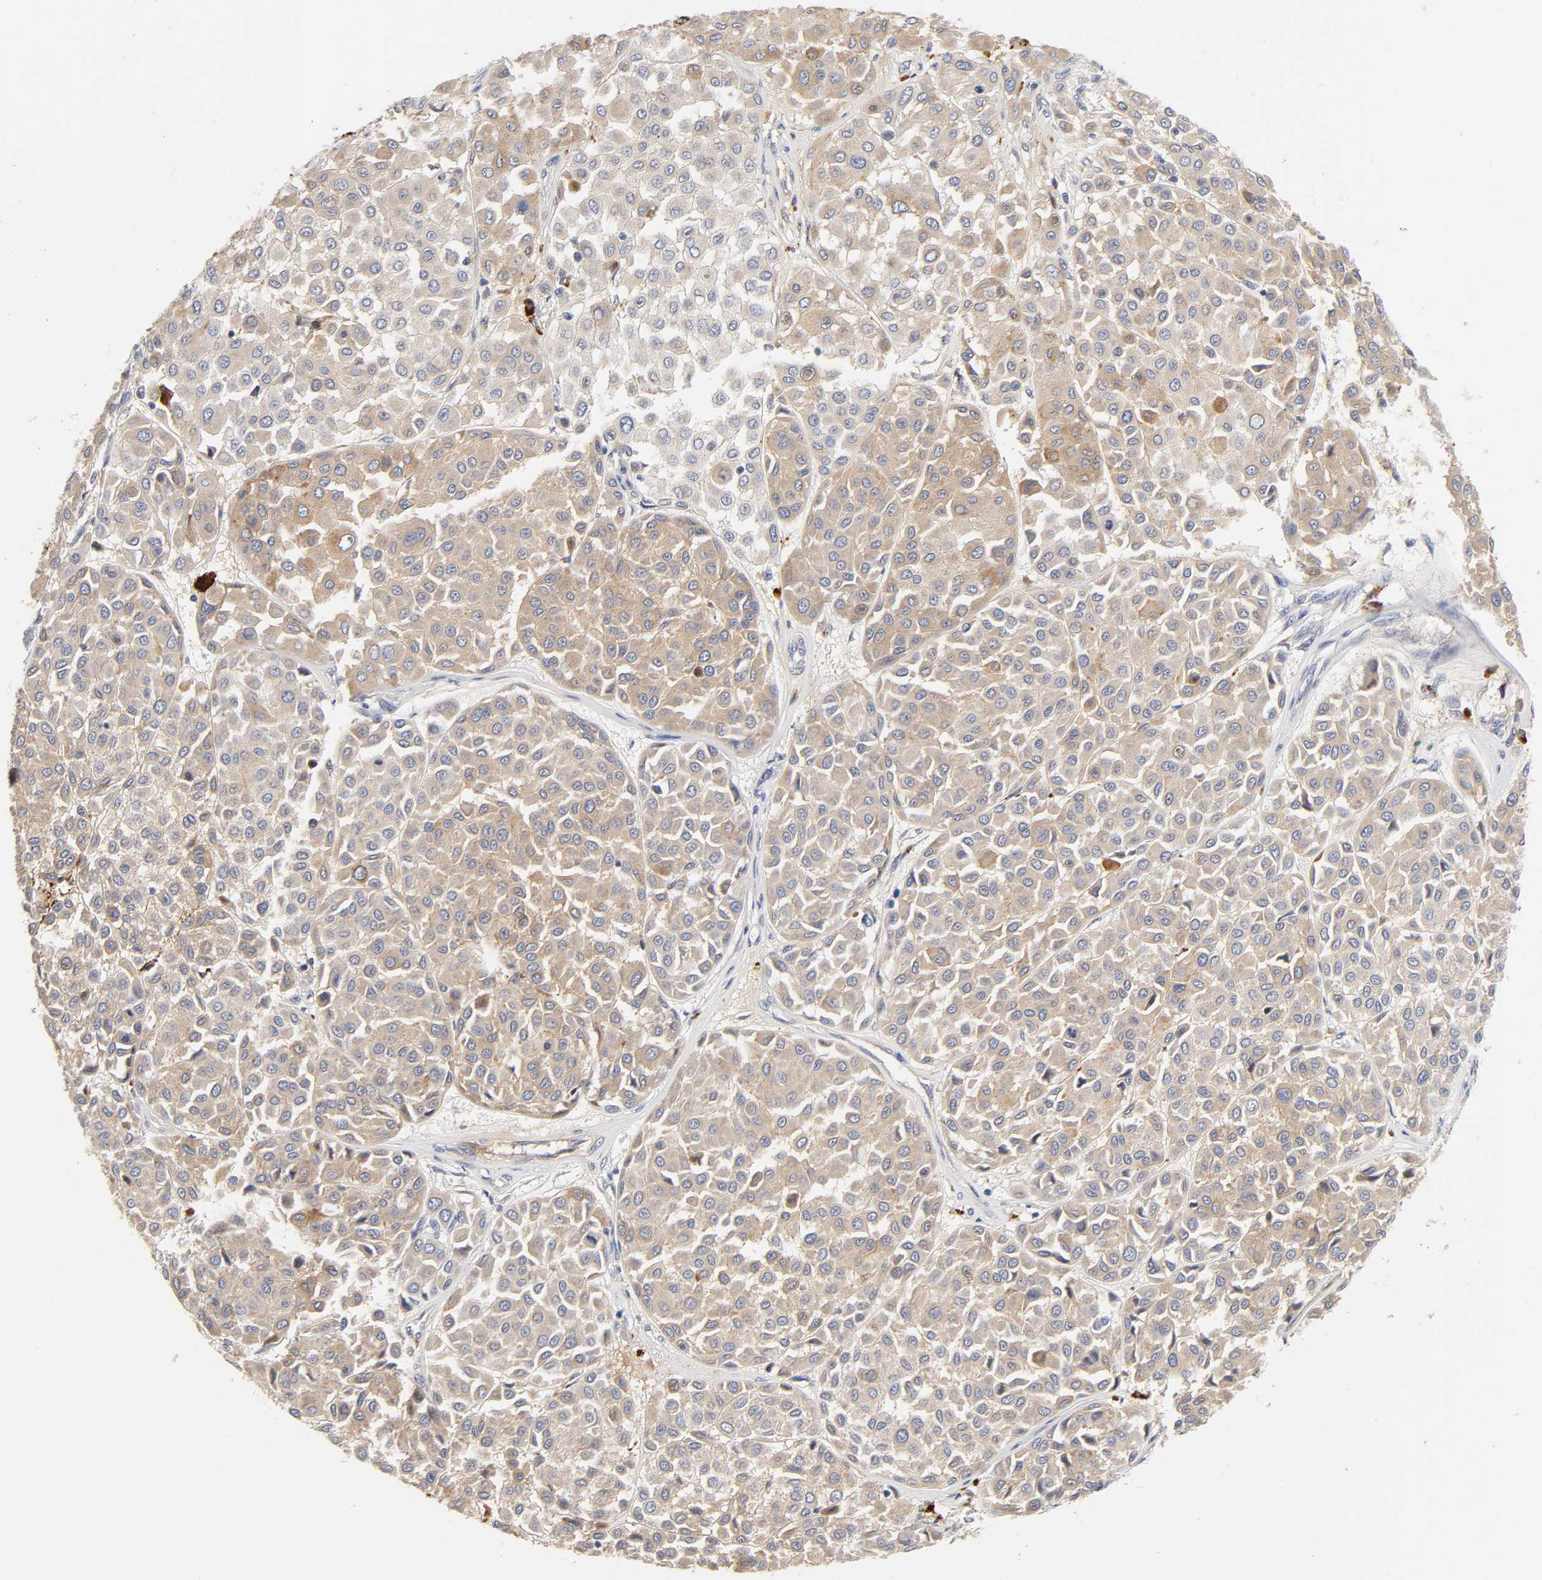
{"staining": {"intensity": "weak", "quantity": ">75%", "location": "cytoplasmic/membranous"}, "tissue": "melanoma", "cell_type": "Tumor cells", "image_type": "cancer", "snomed": [{"axis": "morphology", "description": "Malignant melanoma, Metastatic site"}, {"axis": "topography", "description": "Soft tissue"}], "caption": "A brown stain shows weak cytoplasmic/membranous staining of a protein in malignant melanoma (metastatic site) tumor cells.", "gene": "C17orf75", "patient": {"sex": "male", "age": 41}}